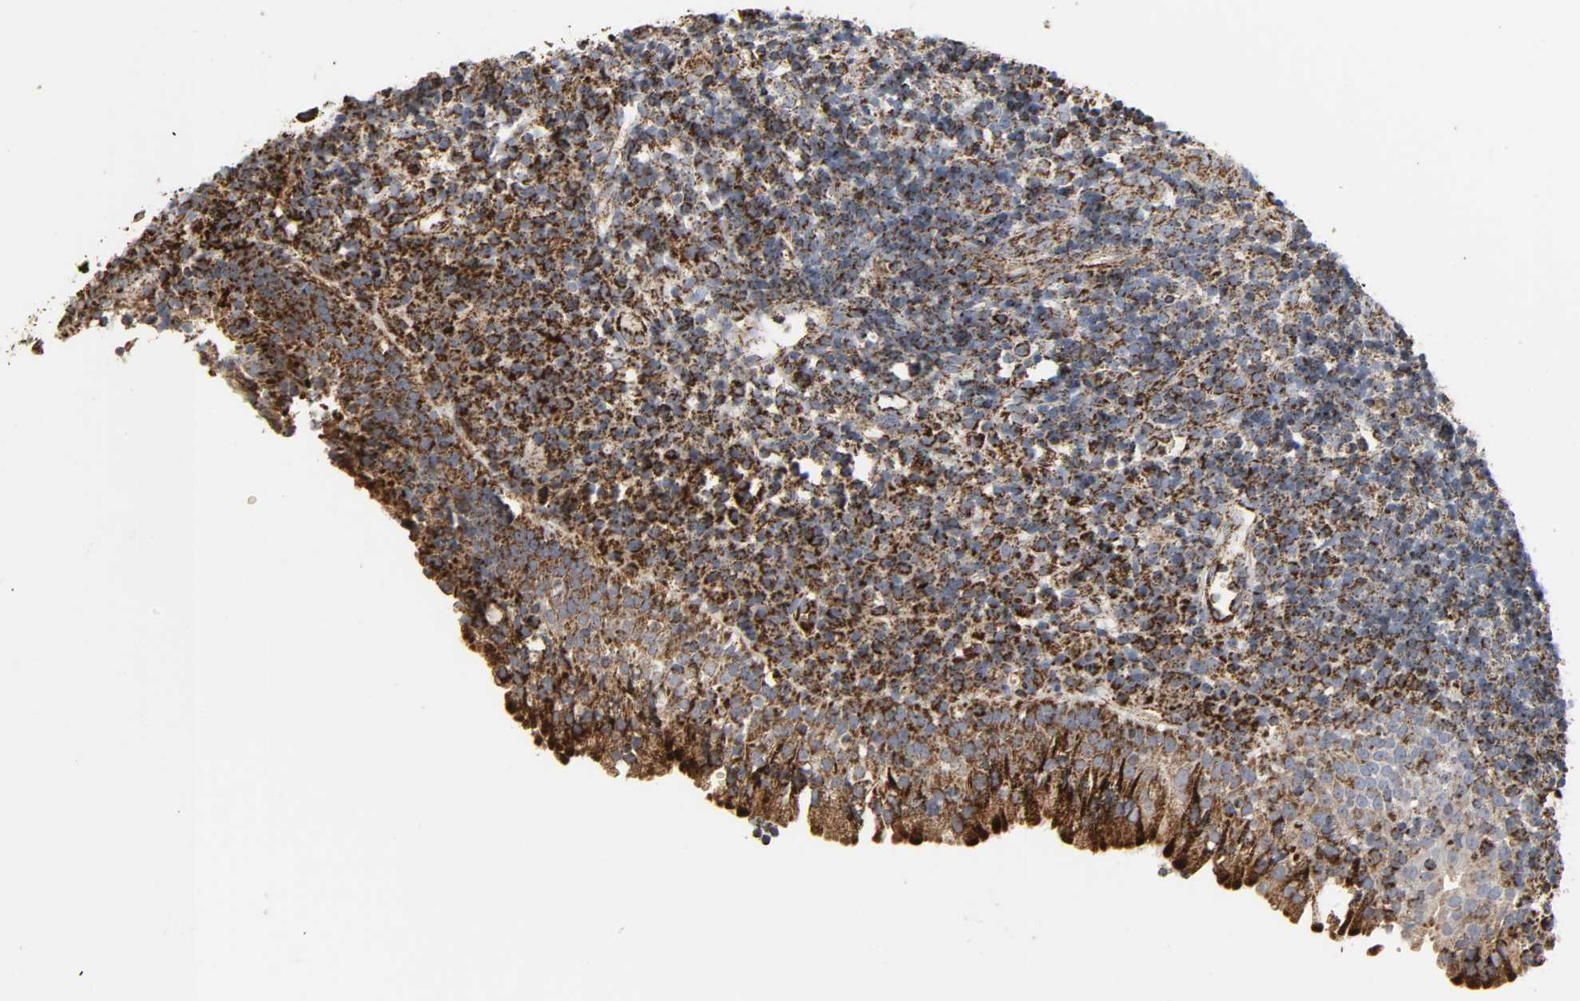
{"staining": {"intensity": "moderate", "quantity": "25%-75%", "location": "cytoplasmic/membranous"}, "tissue": "tonsil", "cell_type": "Non-germinal center cells", "image_type": "normal", "snomed": [{"axis": "morphology", "description": "Normal tissue, NOS"}, {"axis": "topography", "description": "Tonsil"}], "caption": "Protein expression analysis of unremarkable human tonsil reveals moderate cytoplasmic/membranous staining in about 25%-75% of non-germinal center cells.", "gene": "ACAT1", "patient": {"sex": "female", "age": 40}}